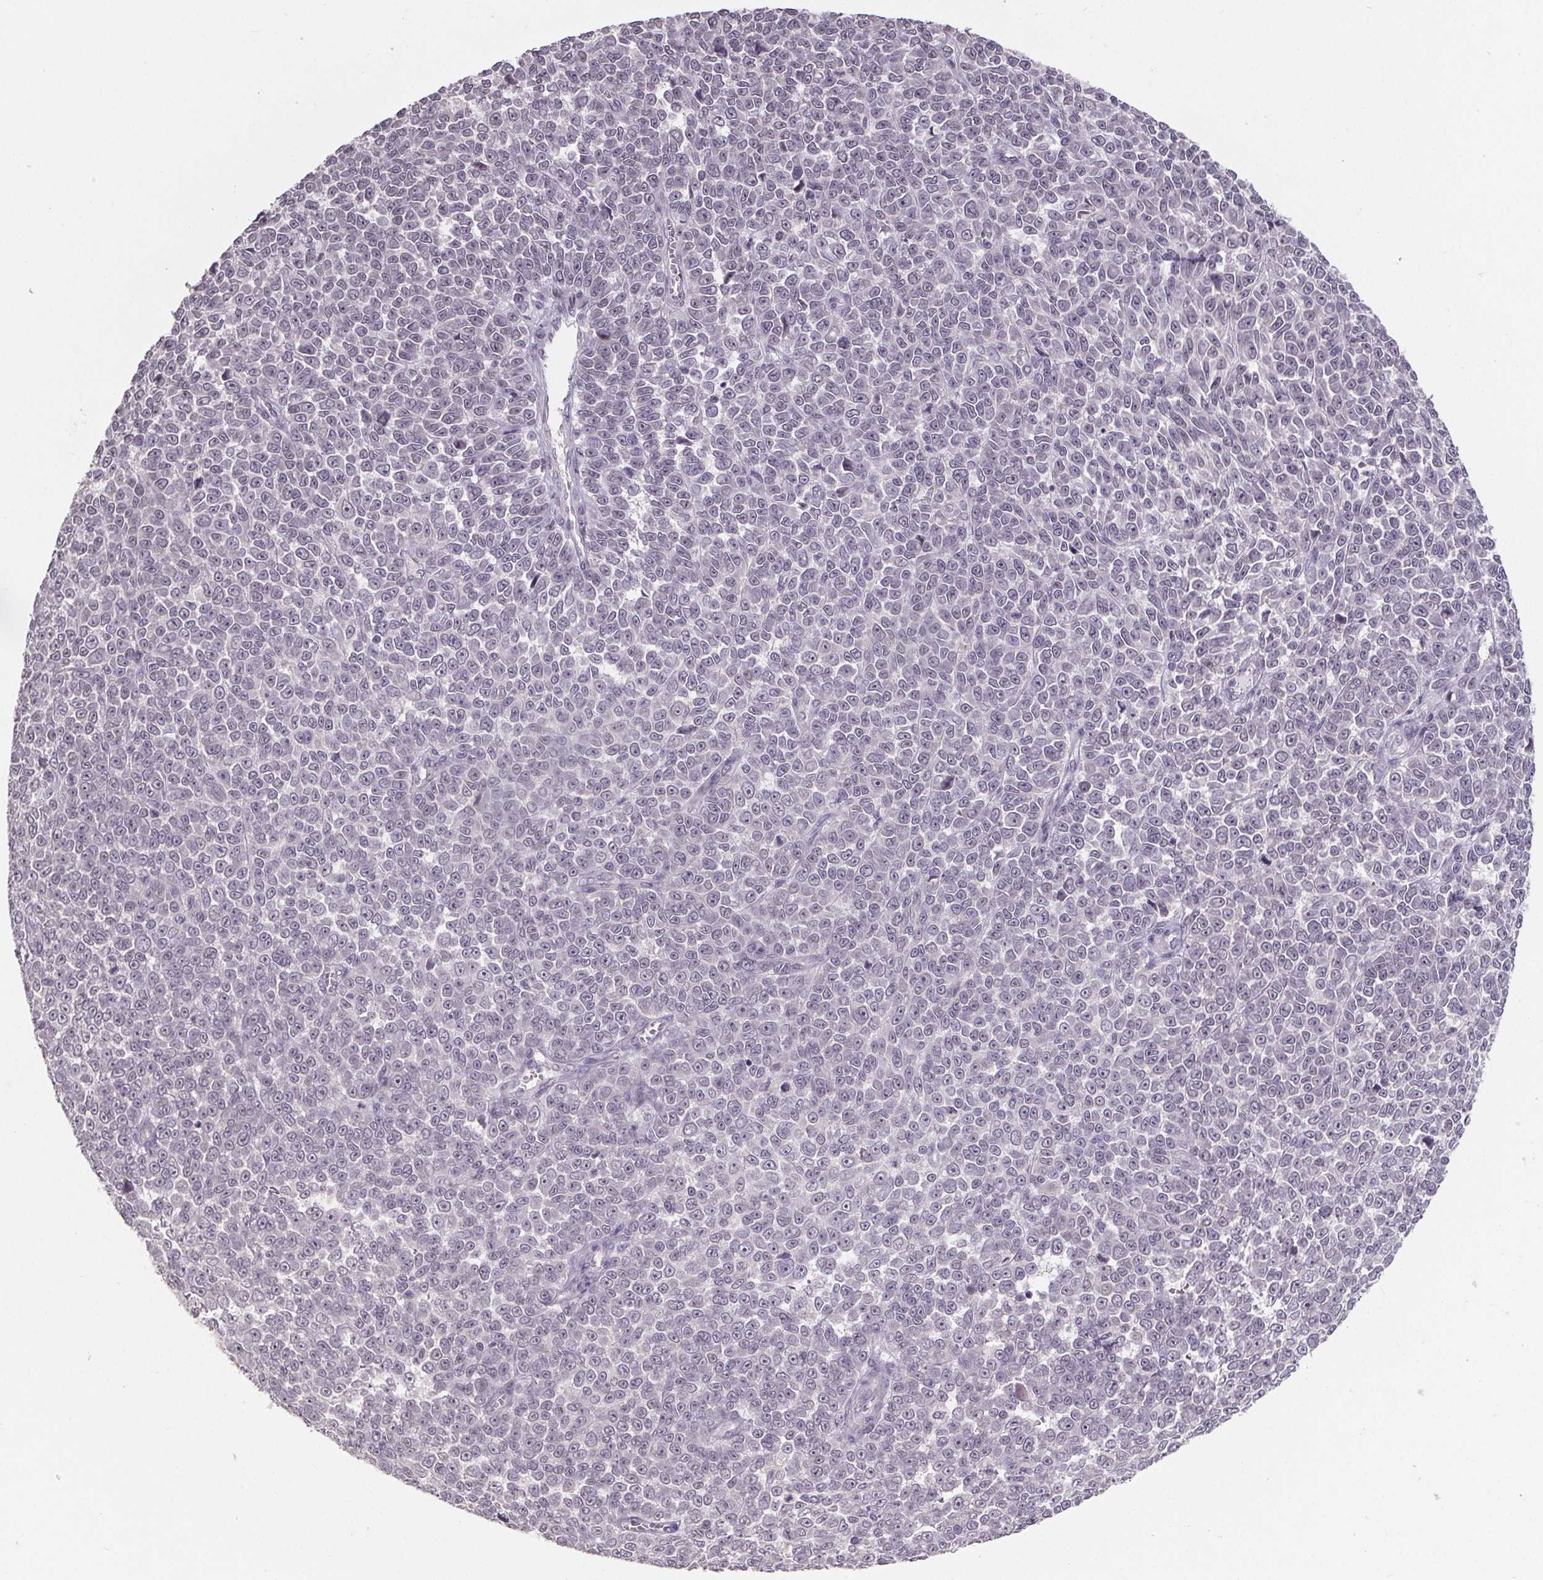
{"staining": {"intensity": "negative", "quantity": "none", "location": "none"}, "tissue": "melanoma", "cell_type": "Tumor cells", "image_type": "cancer", "snomed": [{"axis": "morphology", "description": "Malignant melanoma, NOS"}, {"axis": "topography", "description": "Skin"}], "caption": "IHC photomicrograph of human malignant melanoma stained for a protein (brown), which shows no staining in tumor cells.", "gene": "NKX6-1", "patient": {"sex": "female", "age": 95}}